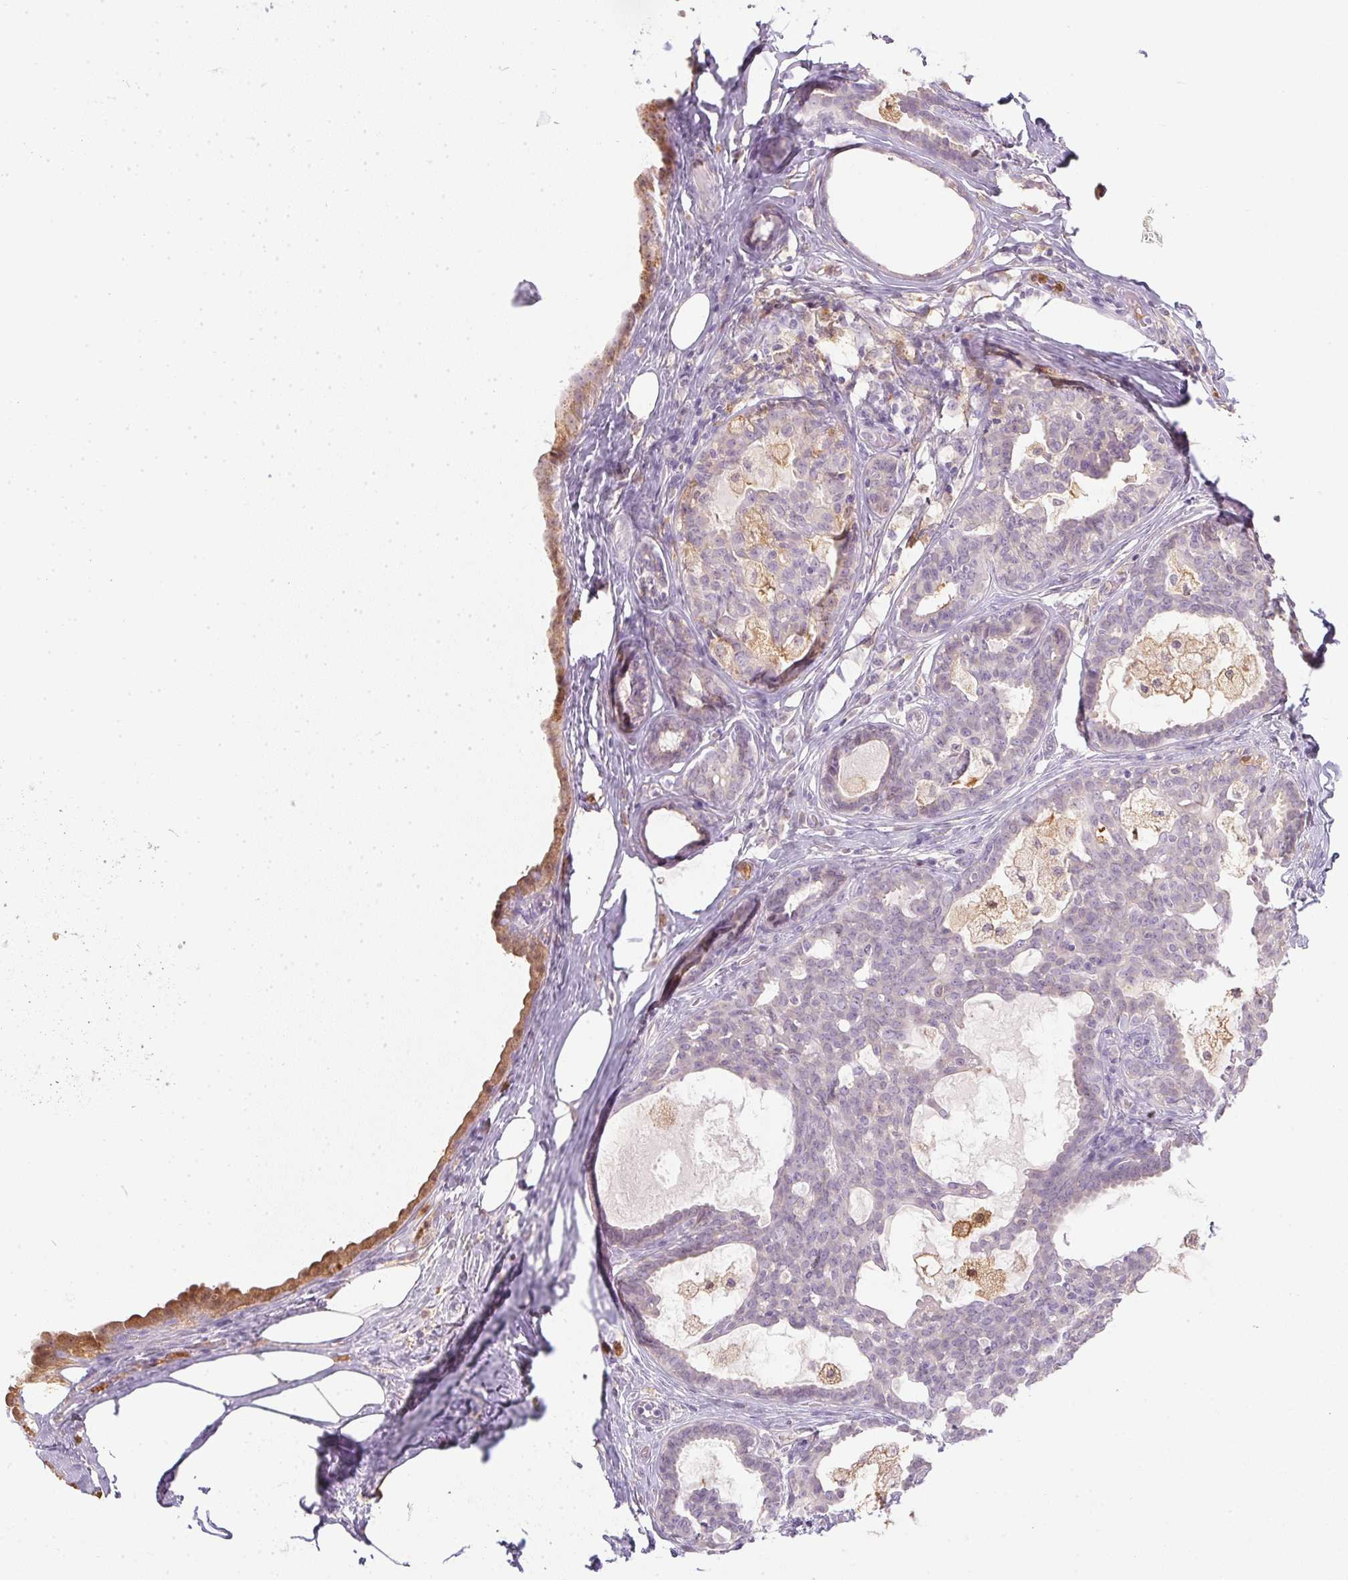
{"staining": {"intensity": "negative", "quantity": "none", "location": "none"}, "tissue": "breast cancer", "cell_type": "Tumor cells", "image_type": "cancer", "snomed": [{"axis": "morphology", "description": "Duct carcinoma"}, {"axis": "topography", "description": "Breast"}], "caption": "A histopathology image of human breast cancer is negative for staining in tumor cells.", "gene": "DNAJC5G", "patient": {"sex": "female", "age": 59}}